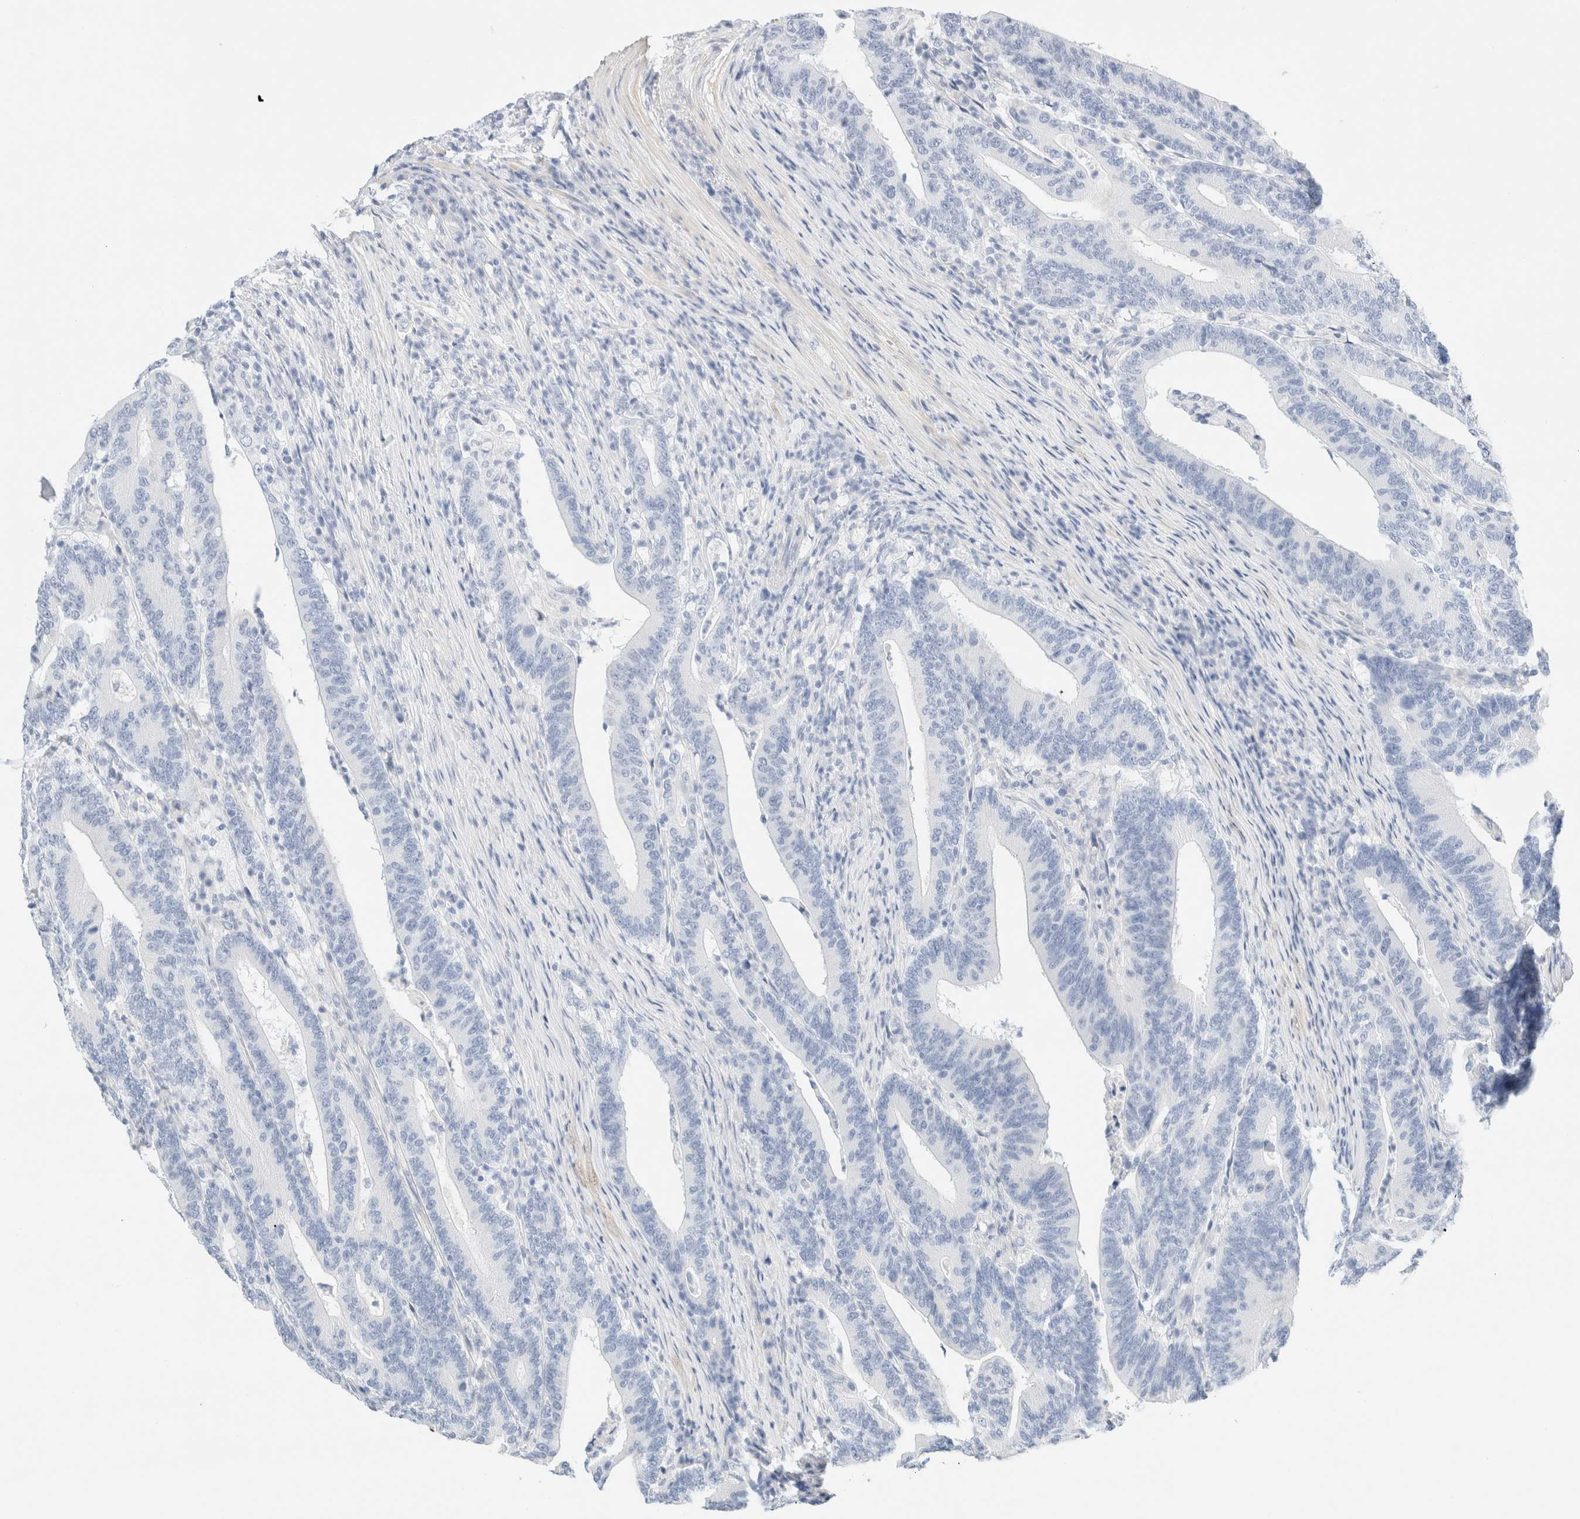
{"staining": {"intensity": "negative", "quantity": "none", "location": "none"}, "tissue": "colorectal cancer", "cell_type": "Tumor cells", "image_type": "cancer", "snomed": [{"axis": "morphology", "description": "Adenocarcinoma, NOS"}, {"axis": "topography", "description": "Colon"}], "caption": "The micrograph demonstrates no significant positivity in tumor cells of colorectal cancer (adenocarcinoma). (DAB (3,3'-diaminobenzidine) IHC, high magnification).", "gene": "DPYS", "patient": {"sex": "female", "age": 66}}